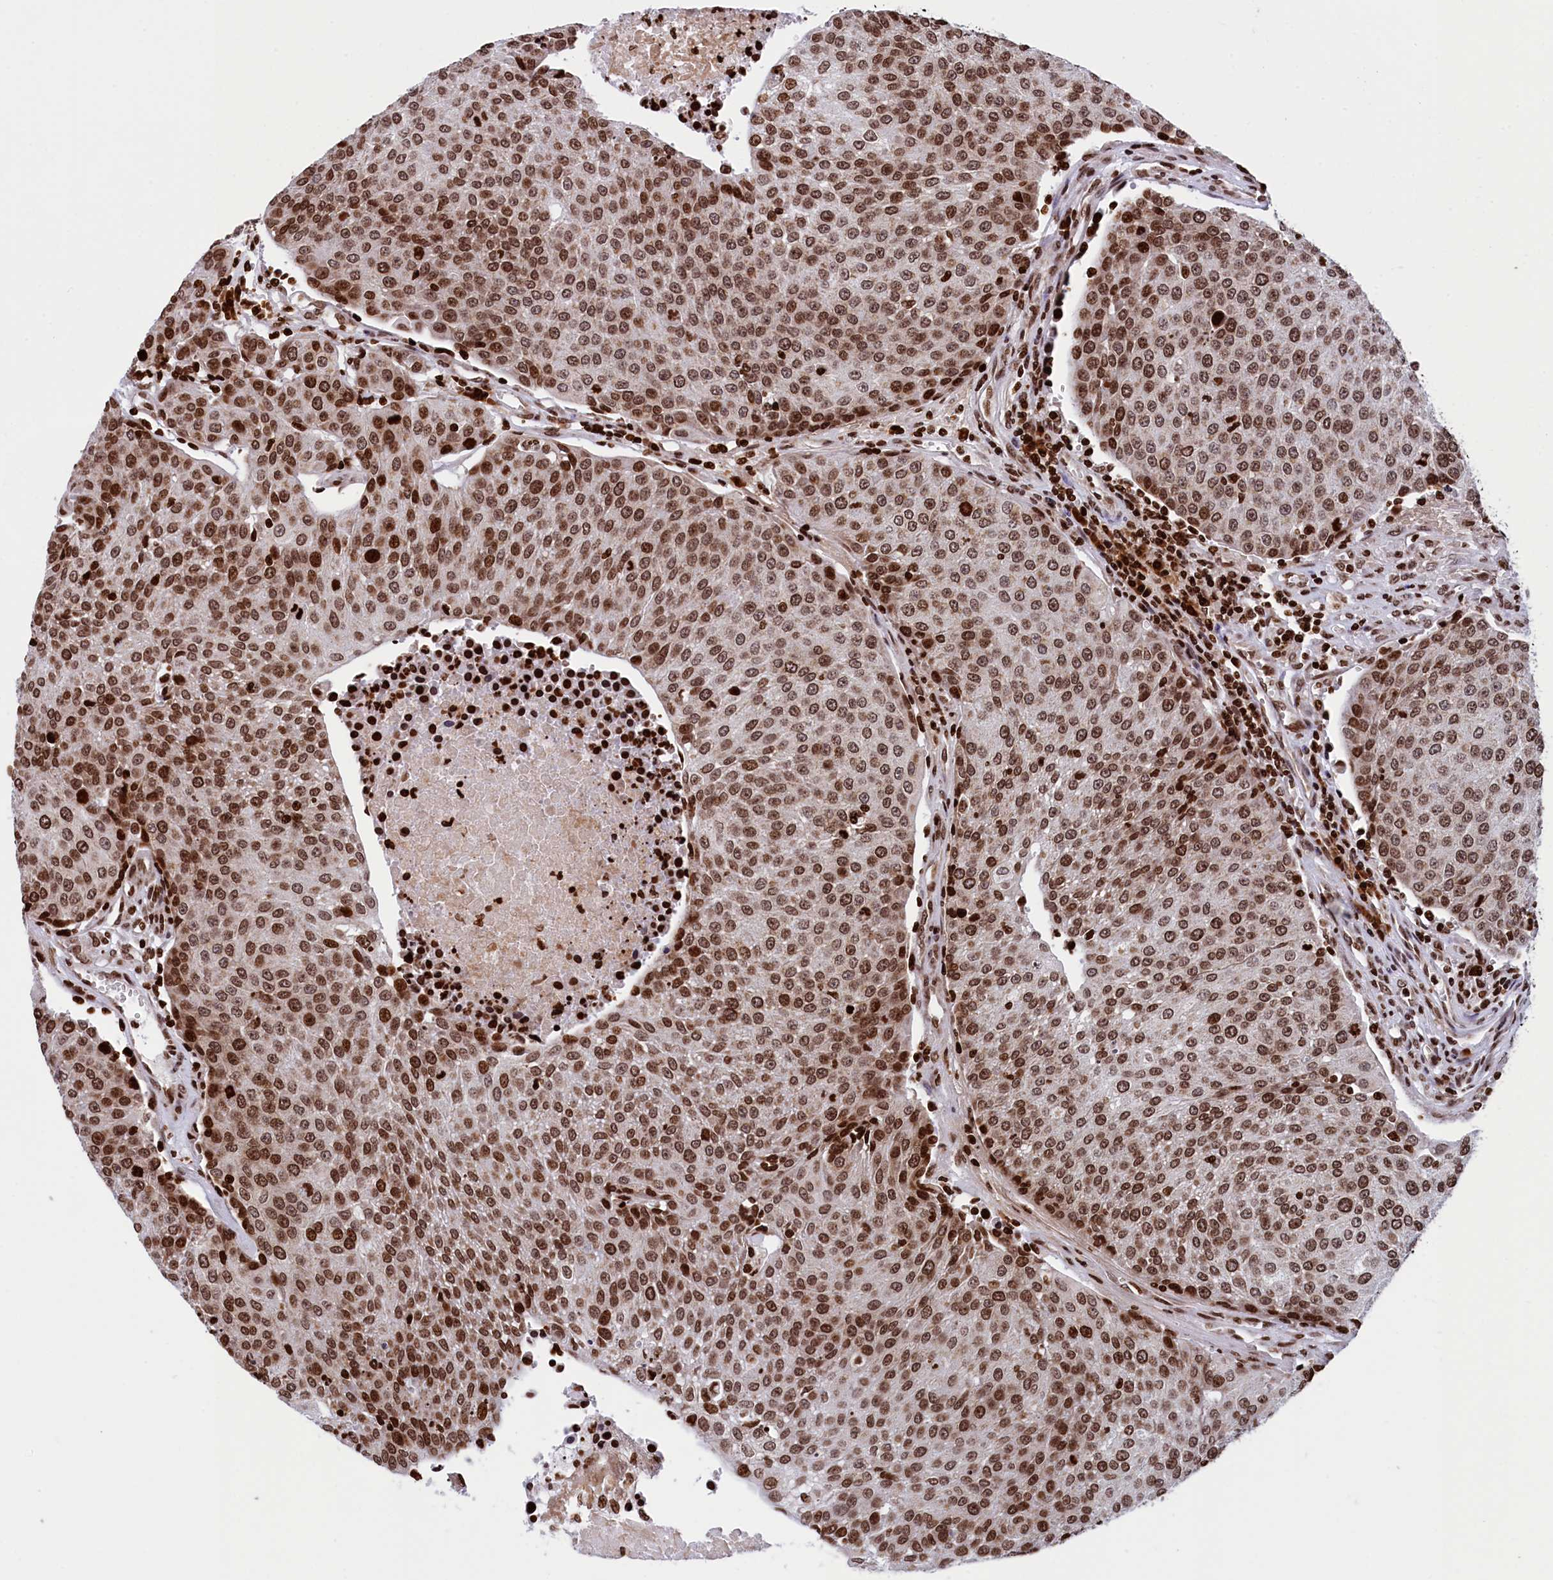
{"staining": {"intensity": "moderate", "quantity": ">75%", "location": "nuclear"}, "tissue": "urothelial cancer", "cell_type": "Tumor cells", "image_type": "cancer", "snomed": [{"axis": "morphology", "description": "Urothelial carcinoma, High grade"}, {"axis": "topography", "description": "Urinary bladder"}], "caption": "Immunohistochemistry image of neoplastic tissue: human urothelial carcinoma (high-grade) stained using immunohistochemistry (IHC) demonstrates medium levels of moderate protein expression localized specifically in the nuclear of tumor cells, appearing as a nuclear brown color.", "gene": "TIMM29", "patient": {"sex": "female", "age": 85}}